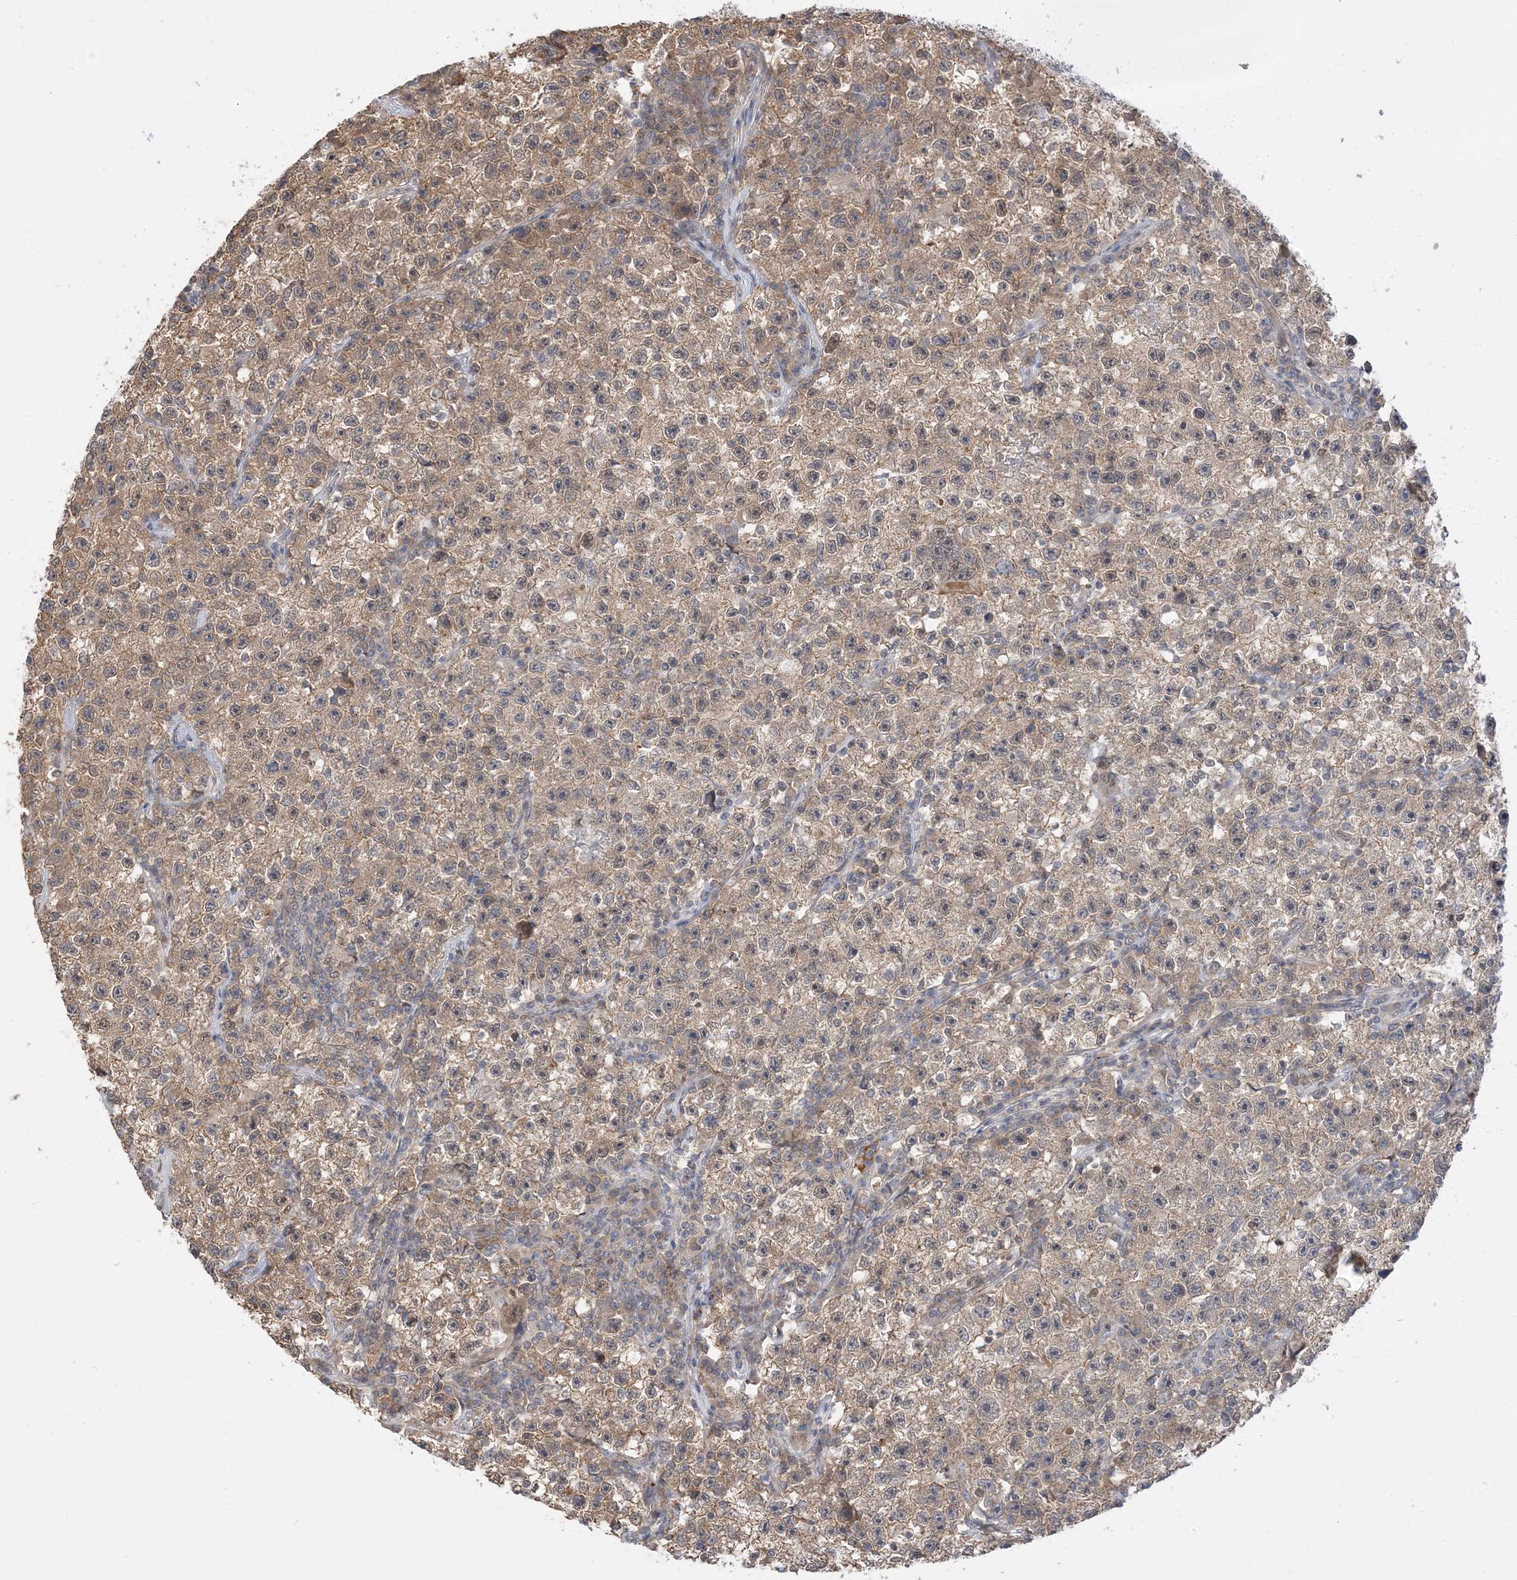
{"staining": {"intensity": "moderate", "quantity": "25%-75%", "location": "cytoplasmic/membranous"}, "tissue": "testis cancer", "cell_type": "Tumor cells", "image_type": "cancer", "snomed": [{"axis": "morphology", "description": "Seminoma, NOS"}, {"axis": "topography", "description": "Testis"}], "caption": "IHC (DAB) staining of human testis cancer (seminoma) shows moderate cytoplasmic/membranous protein staining in approximately 25%-75% of tumor cells.", "gene": "WDR26", "patient": {"sex": "male", "age": 22}}